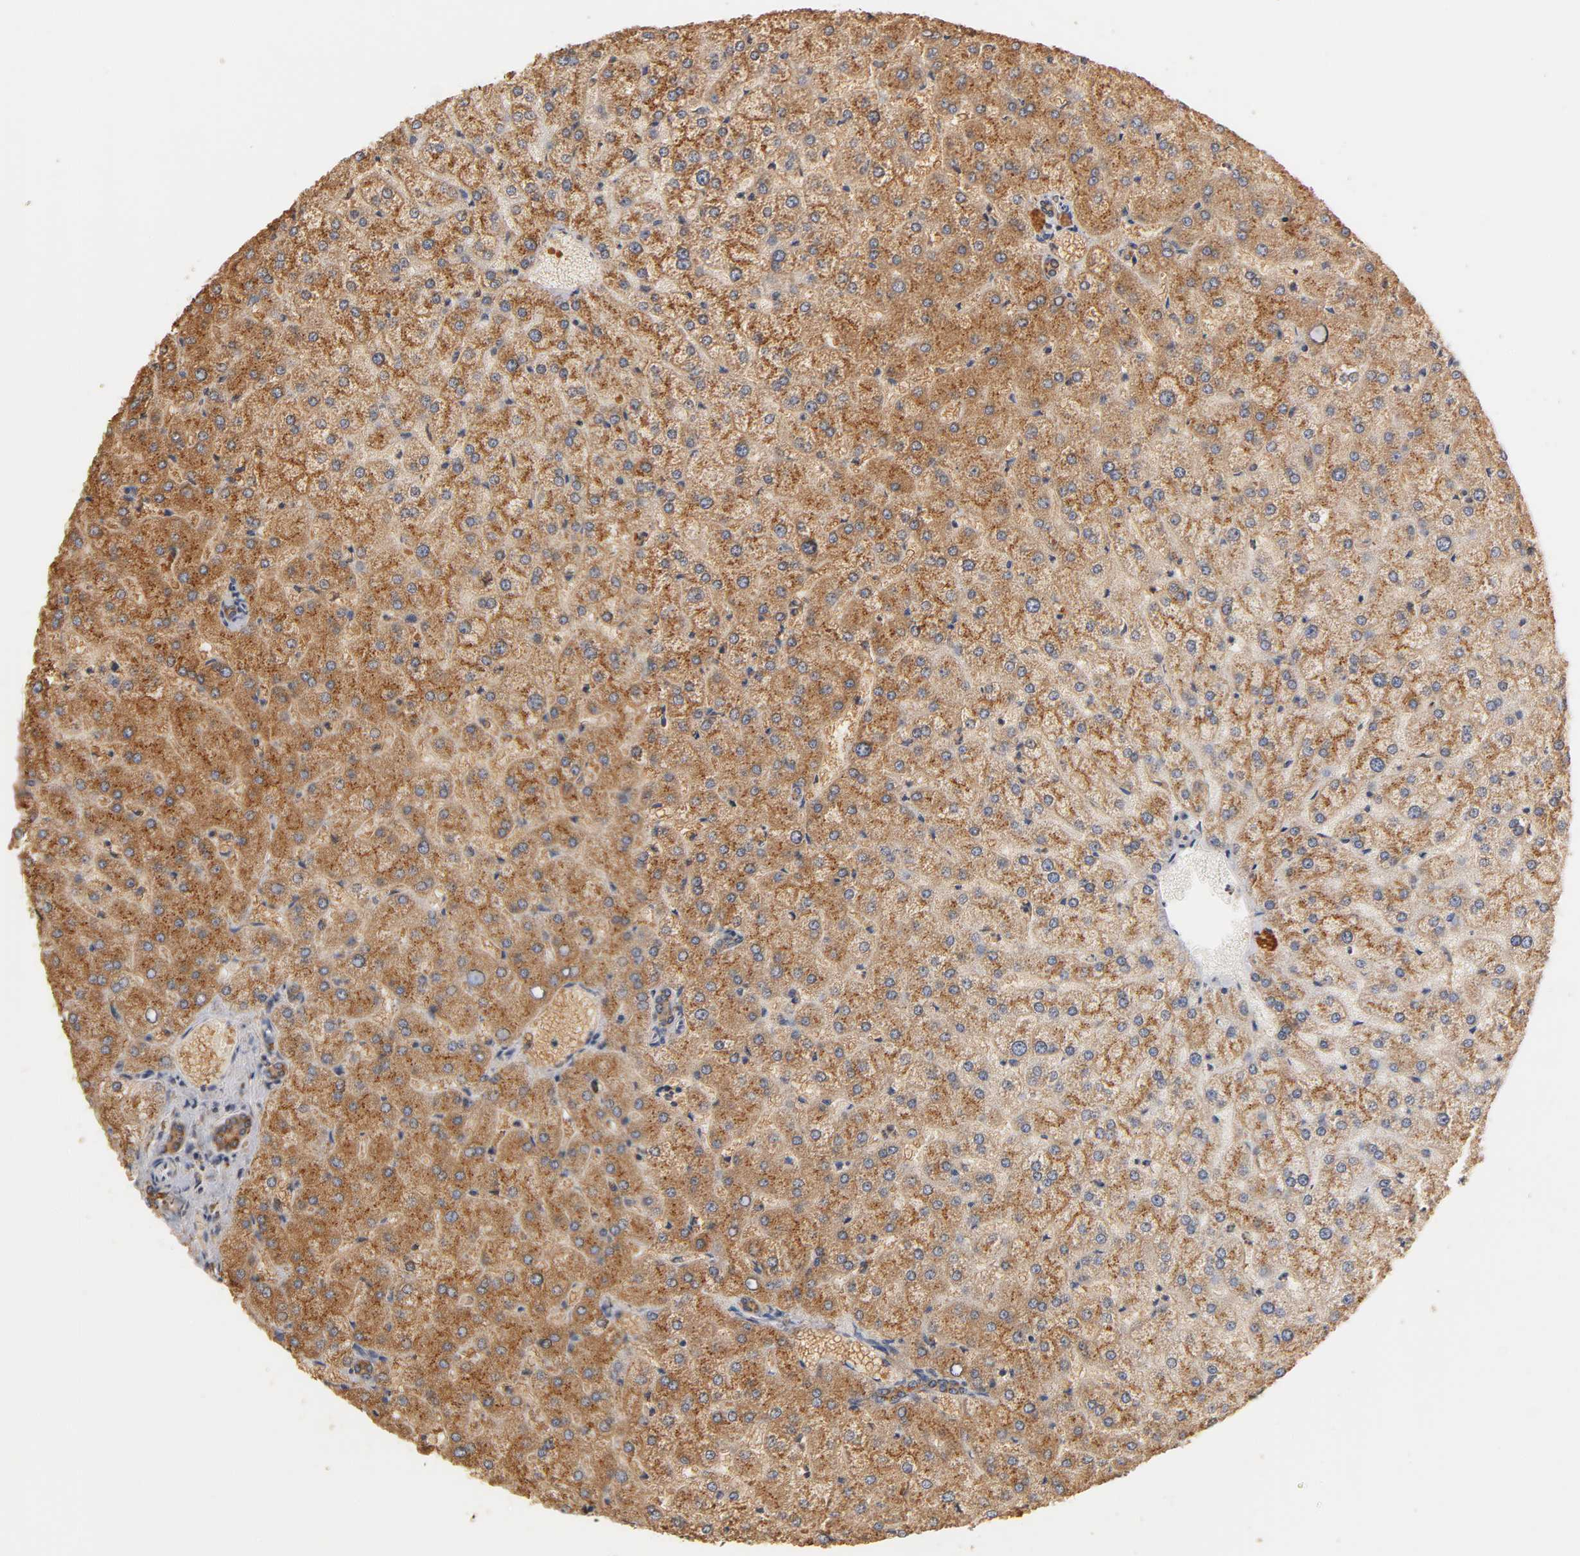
{"staining": {"intensity": "weak", "quantity": ">75%", "location": "cytoplasmic/membranous"}, "tissue": "liver", "cell_type": "Cholangiocytes", "image_type": "normal", "snomed": [{"axis": "morphology", "description": "Normal tissue, NOS"}, {"axis": "topography", "description": "Liver"}], "caption": "Cholangiocytes show low levels of weak cytoplasmic/membranous expression in approximately >75% of cells in unremarkable liver.", "gene": "PKN1", "patient": {"sex": "female", "age": 32}}